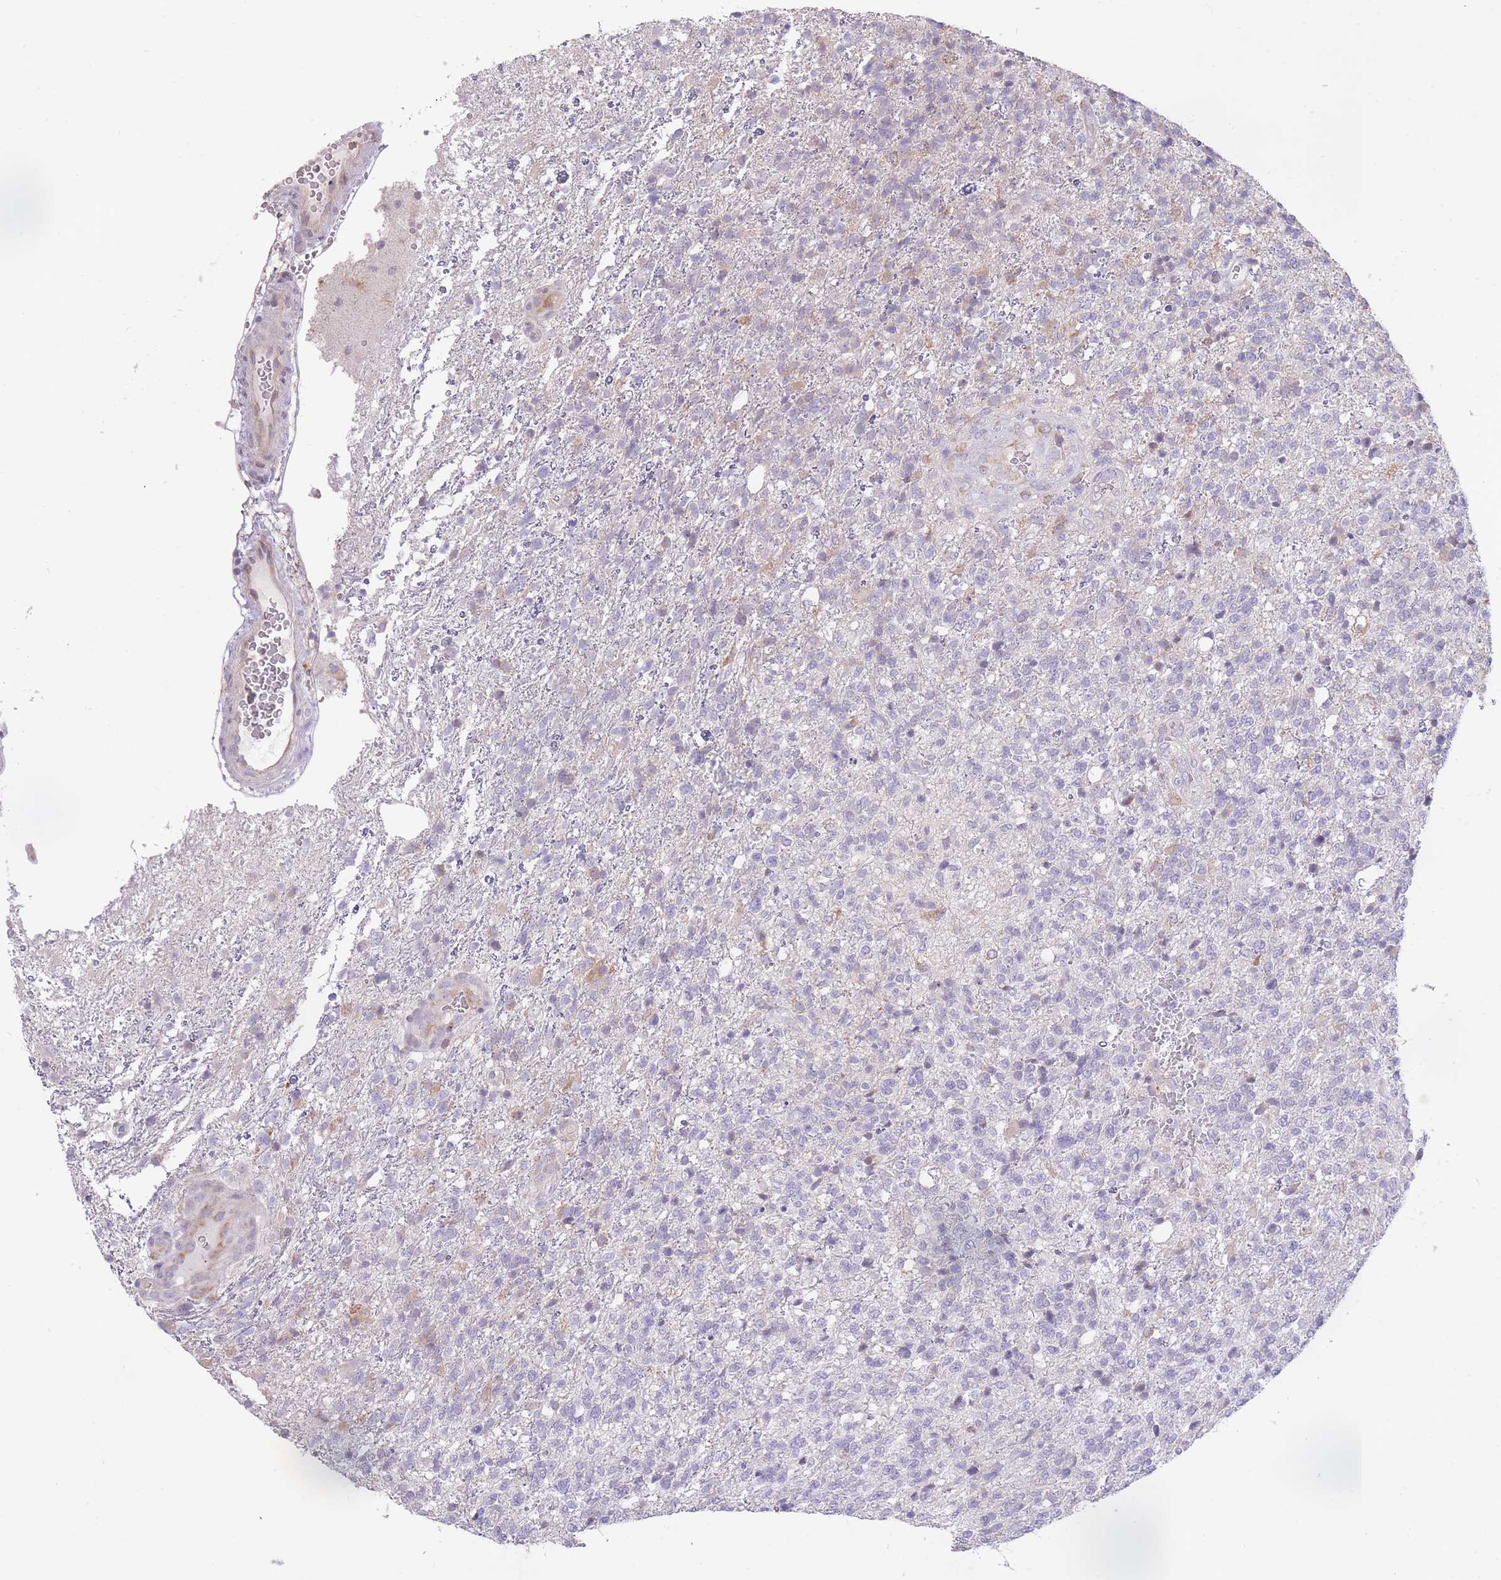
{"staining": {"intensity": "negative", "quantity": "none", "location": "none"}, "tissue": "glioma", "cell_type": "Tumor cells", "image_type": "cancer", "snomed": [{"axis": "morphology", "description": "Glioma, malignant, High grade"}, {"axis": "topography", "description": "Brain"}], "caption": "An IHC image of malignant glioma (high-grade) is shown. There is no staining in tumor cells of malignant glioma (high-grade).", "gene": "TRAPPC5", "patient": {"sex": "male", "age": 56}}